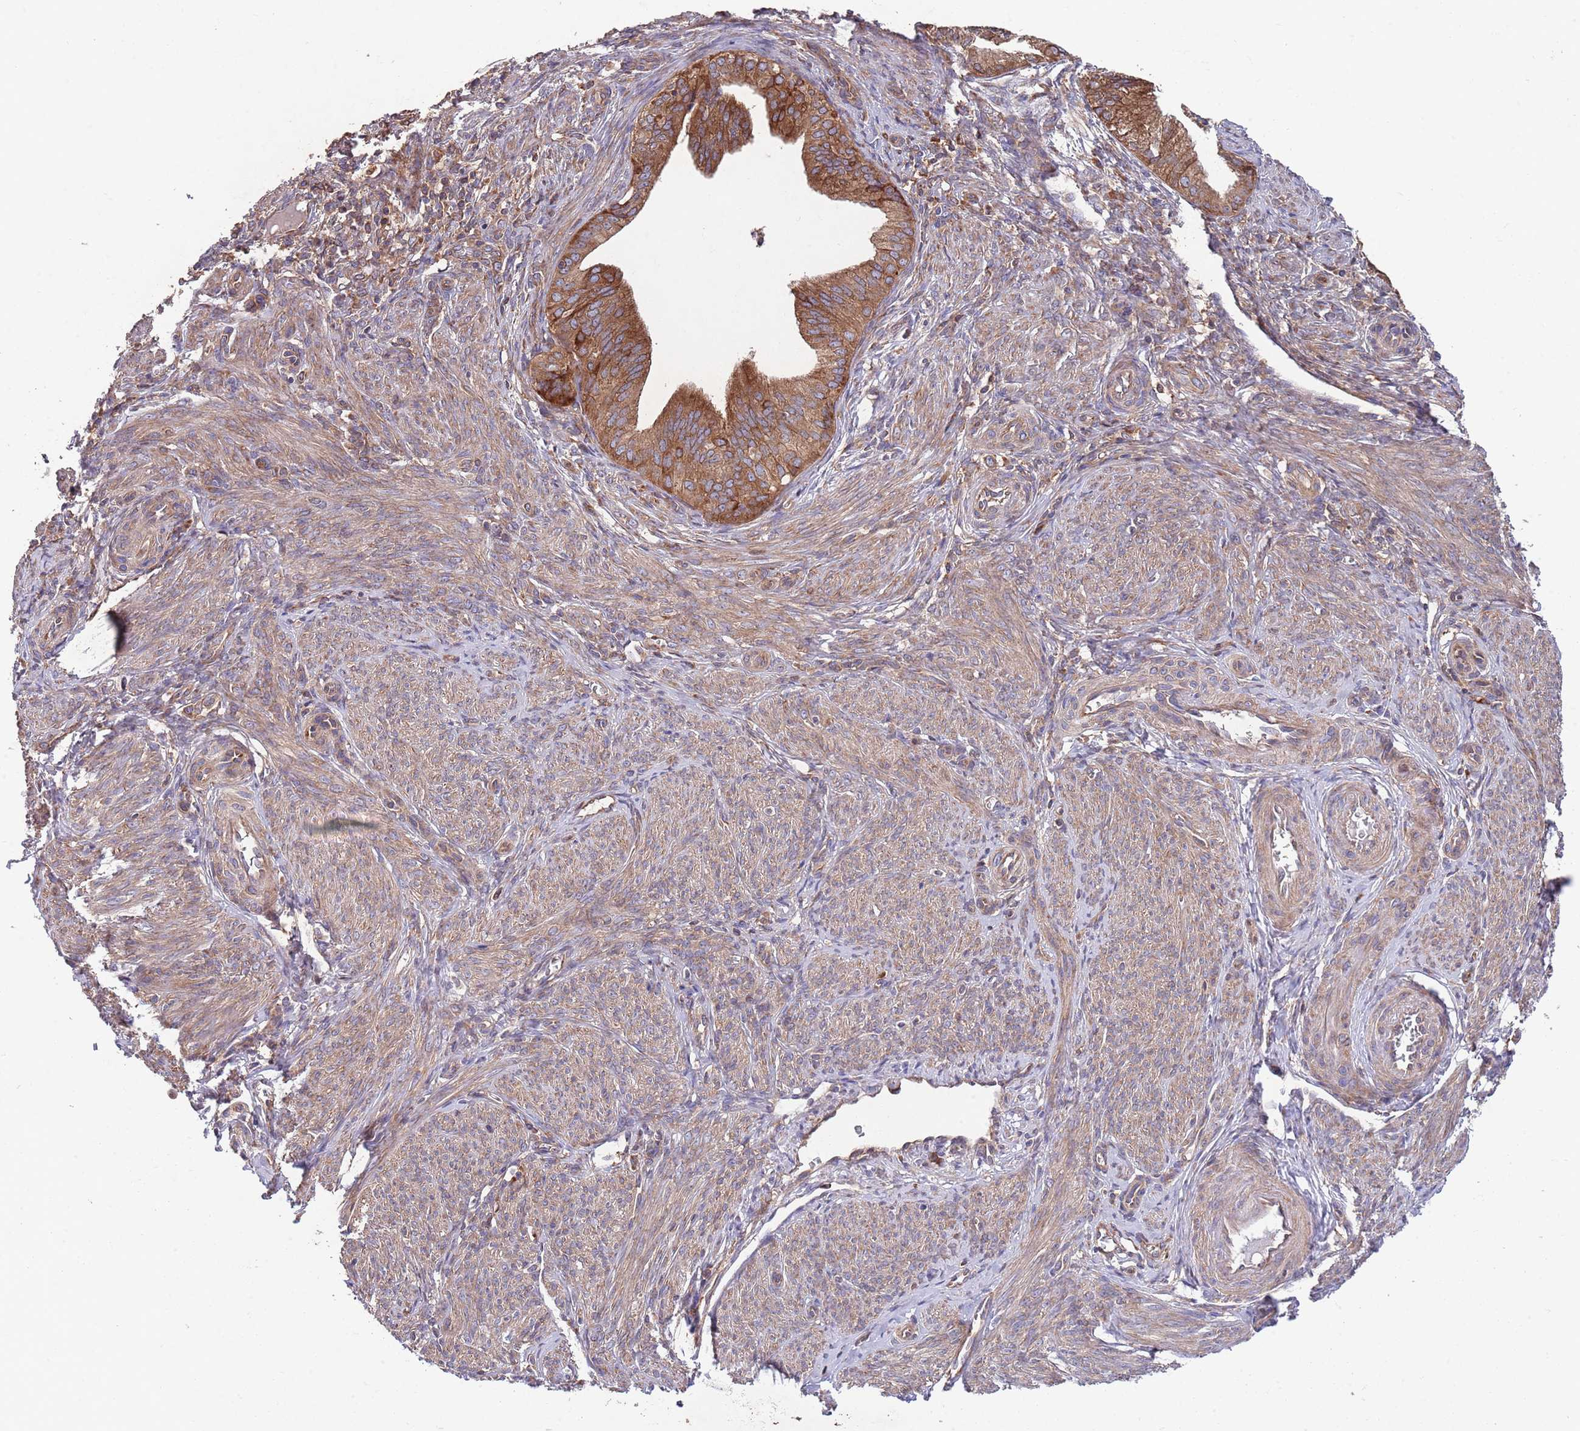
{"staining": {"intensity": "strong", "quantity": ">75%", "location": "cytoplasmic/membranous"}, "tissue": "endometrial cancer", "cell_type": "Tumor cells", "image_type": "cancer", "snomed": [{"axis": "morphology", "description": "Adenocarcinoma, NOS"}, {"axis": "topography", "description": "Endometrium"}], "caption": "Immunohistochemical staining of human endometrial cancer (adenocarcinoma) reveals strong cytoplasmic/membranous protein staining in about >75% of tumor cells.", "gene": "RNF19B", "patient": {"sex": "female", "age": 50}}